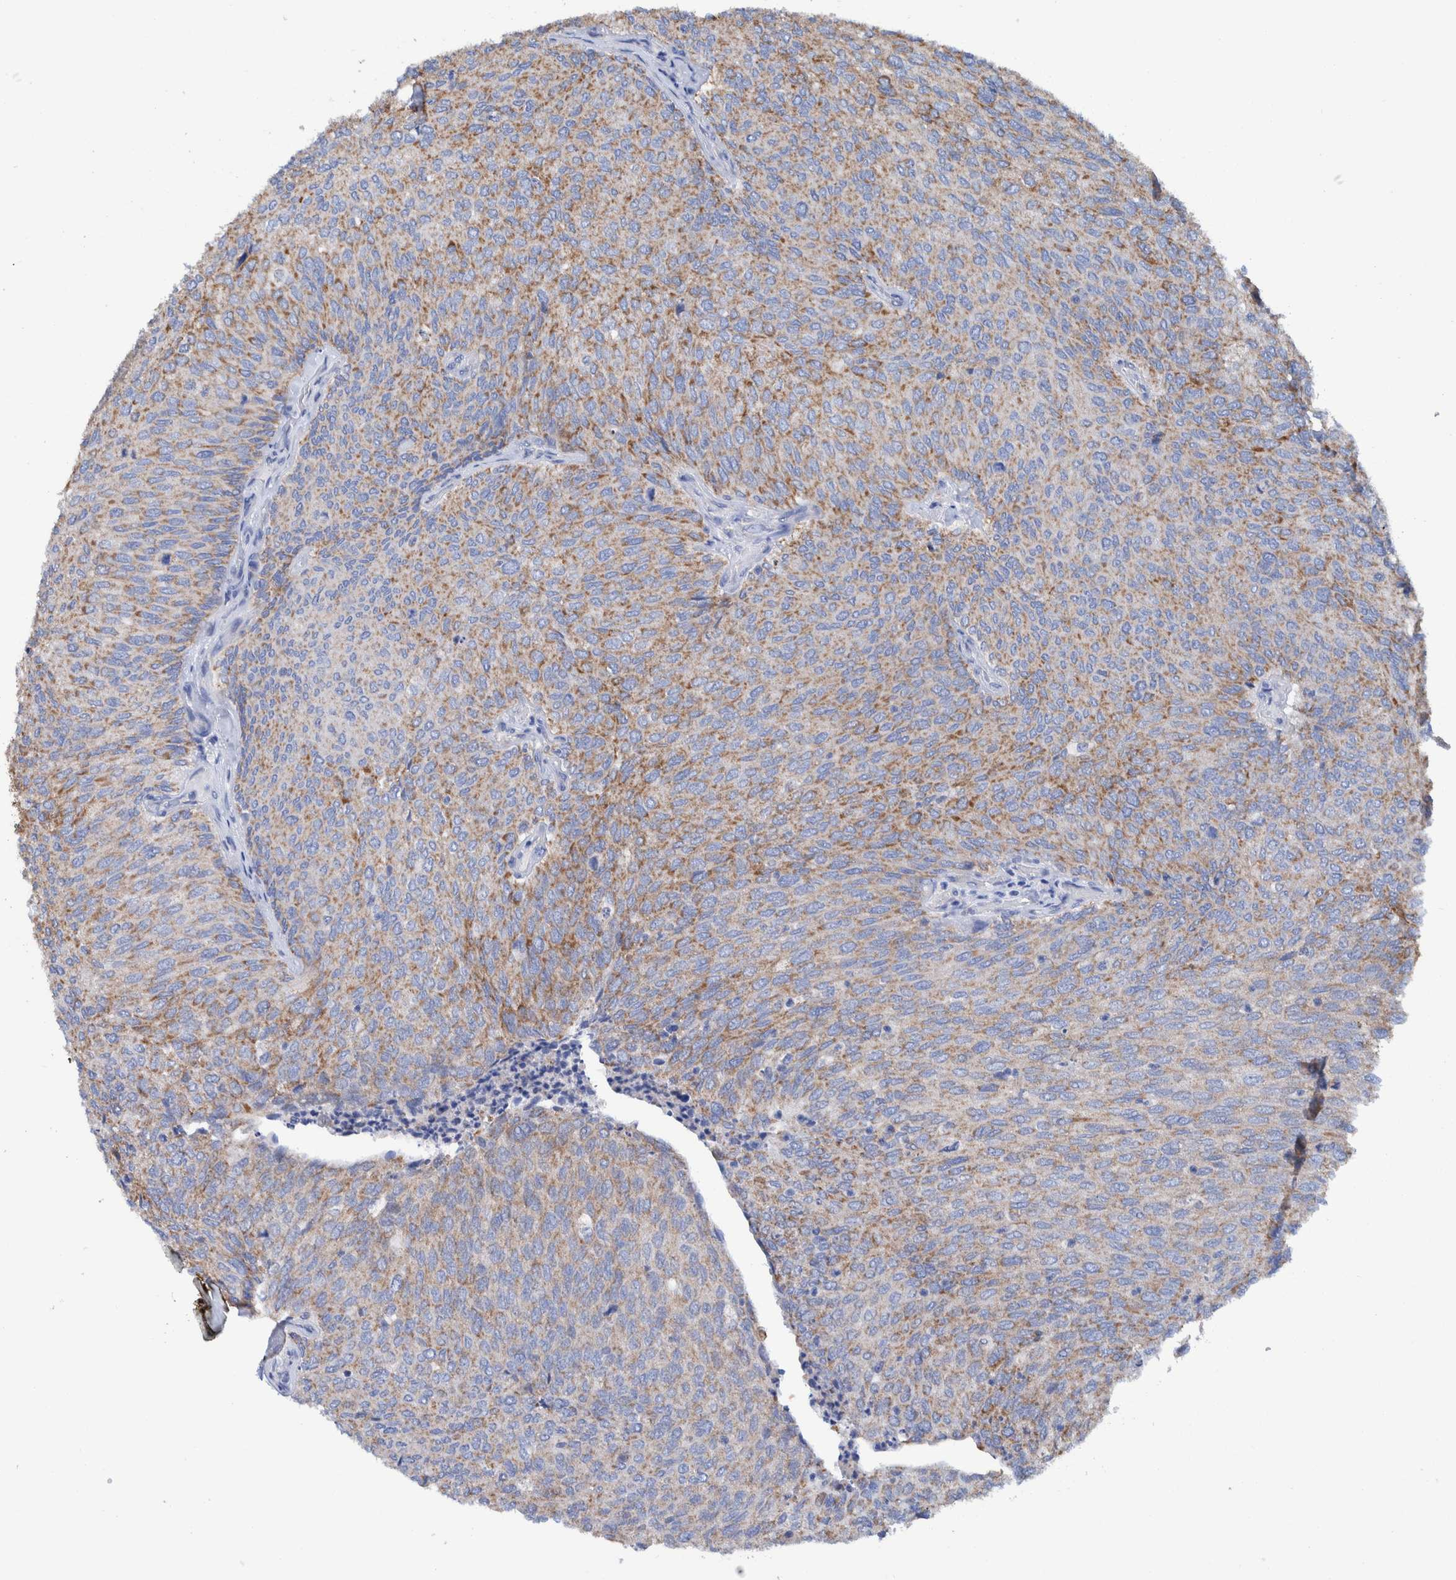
{"staining": {"intensity": "moderate", "quantity": ">75%", "location": "cytoplasmic/membranous"}, "tissue": "urothelial cancer", "cell_type": "Tumor cells", "image_type": "cancer", "snomed": [{"axis": "morphology", "description": "Urothelial carcinoma, Low grade"}, {"axis": "topography", "description": "Urinary bladder"}], "caption": "Urothelial carcinoma (low-grade) stained with IHC demonstrates moderate cytoplasmic/membranous expression in approximately >75% of tumor cells. Using DAB (3,3'-diaminobenzidine) (brown) and hematoxylin (blue) stains, captured at high magnification using brightfield microscopy.", "gene": "DECR1", "patient": {"sex": "female", "age": 79}}